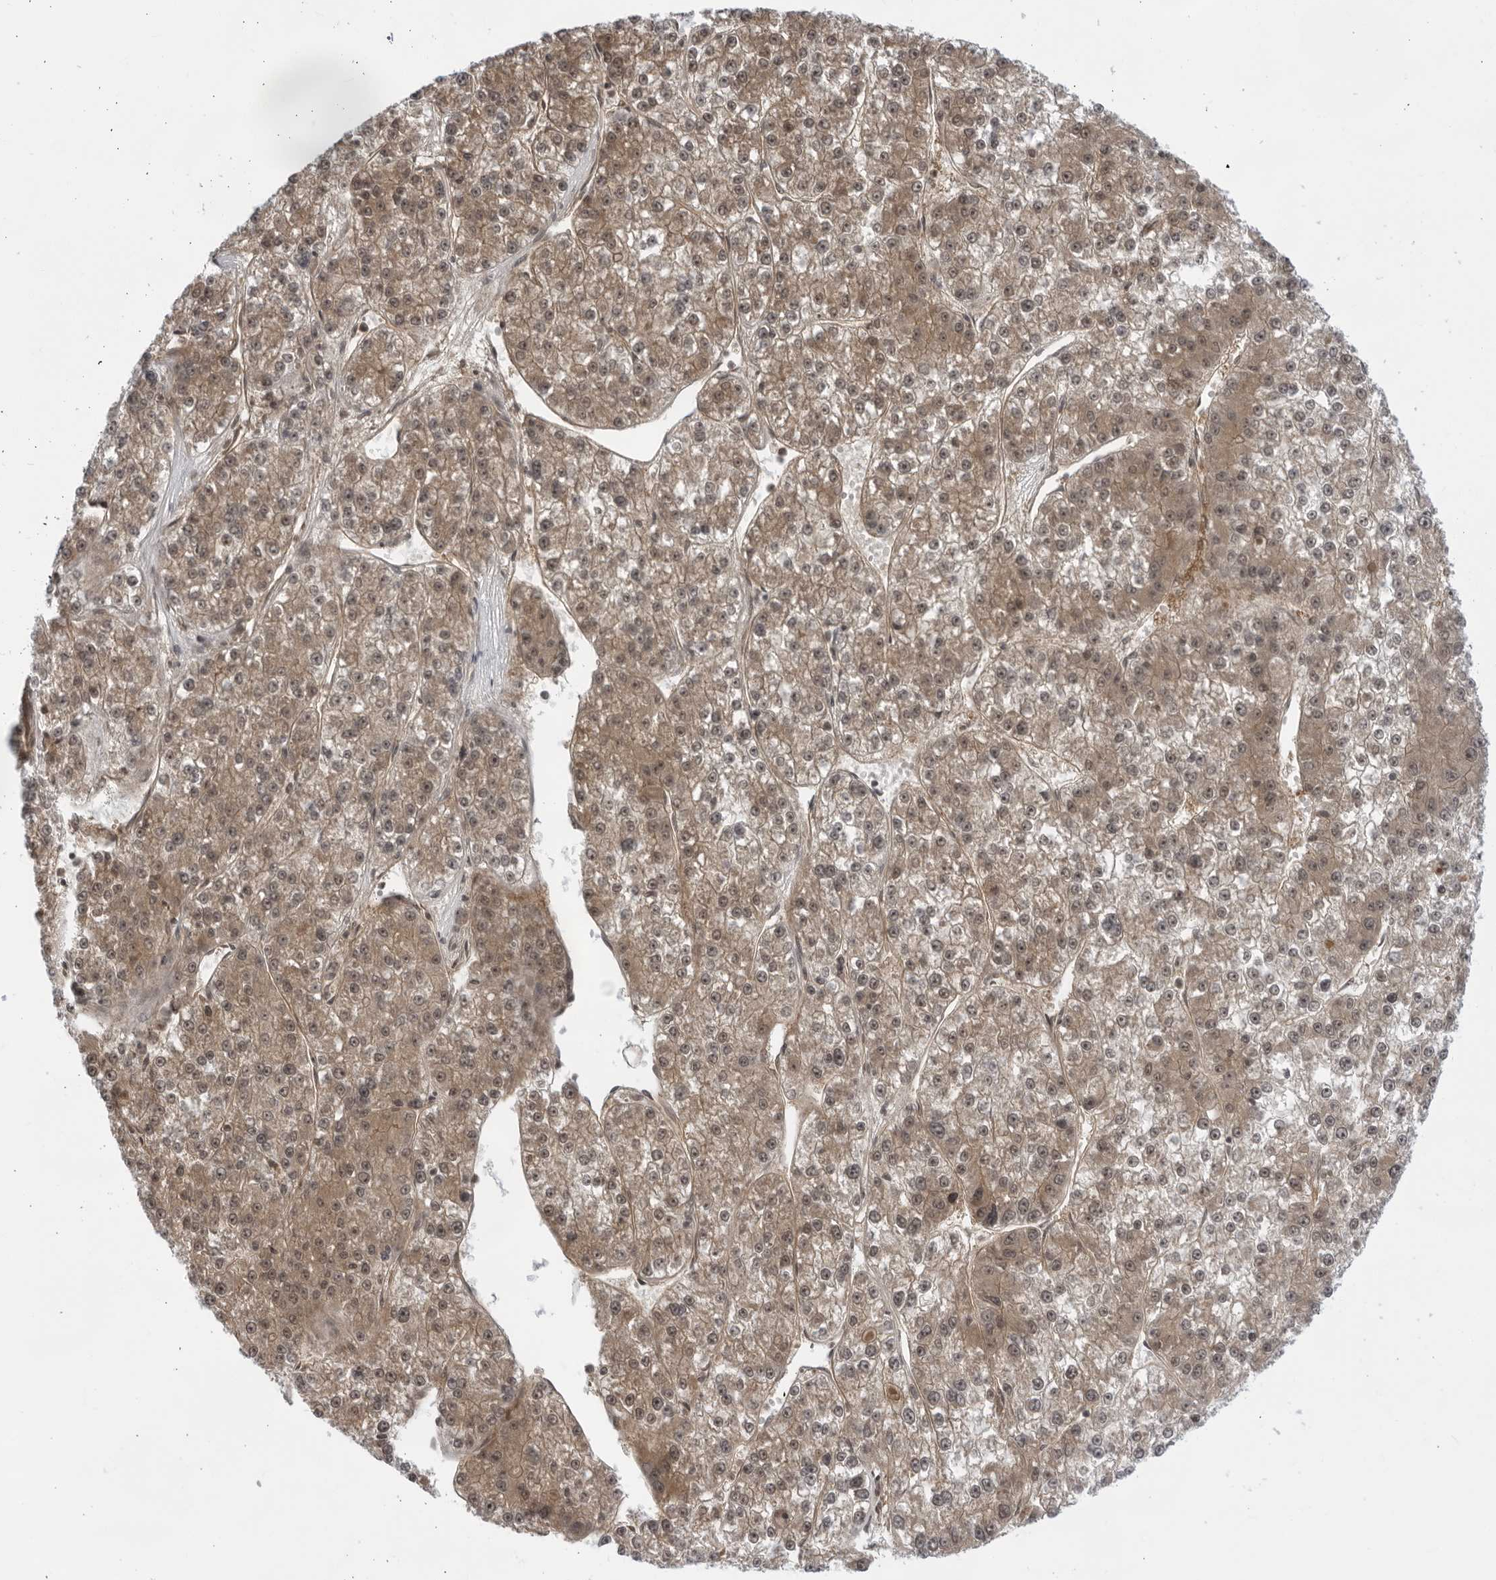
{"staining": {"intensity": "moderate", "quantity": ">75%", "location": "cytoplasmic/membranous,nuclear"}, "tissue": "liver cancer", "cell_type": "Tumor cells", "image_type": "cancer", "snomed": [{"axis": "morphology", "description": "Carcinoma, Hepatocellular, NOS"}, {"axis": "topography", "description": "Liver"}], "caption": "Human liver cancer (hepatocellular carcinoma) stained for a protein (brown) shows moderate cytoplasmic/membranous and nuclear positive positivity in about >75% of tumor cells.", "gene": "ITGB3BP", "patient": {"sex": "female", "age": 73}}